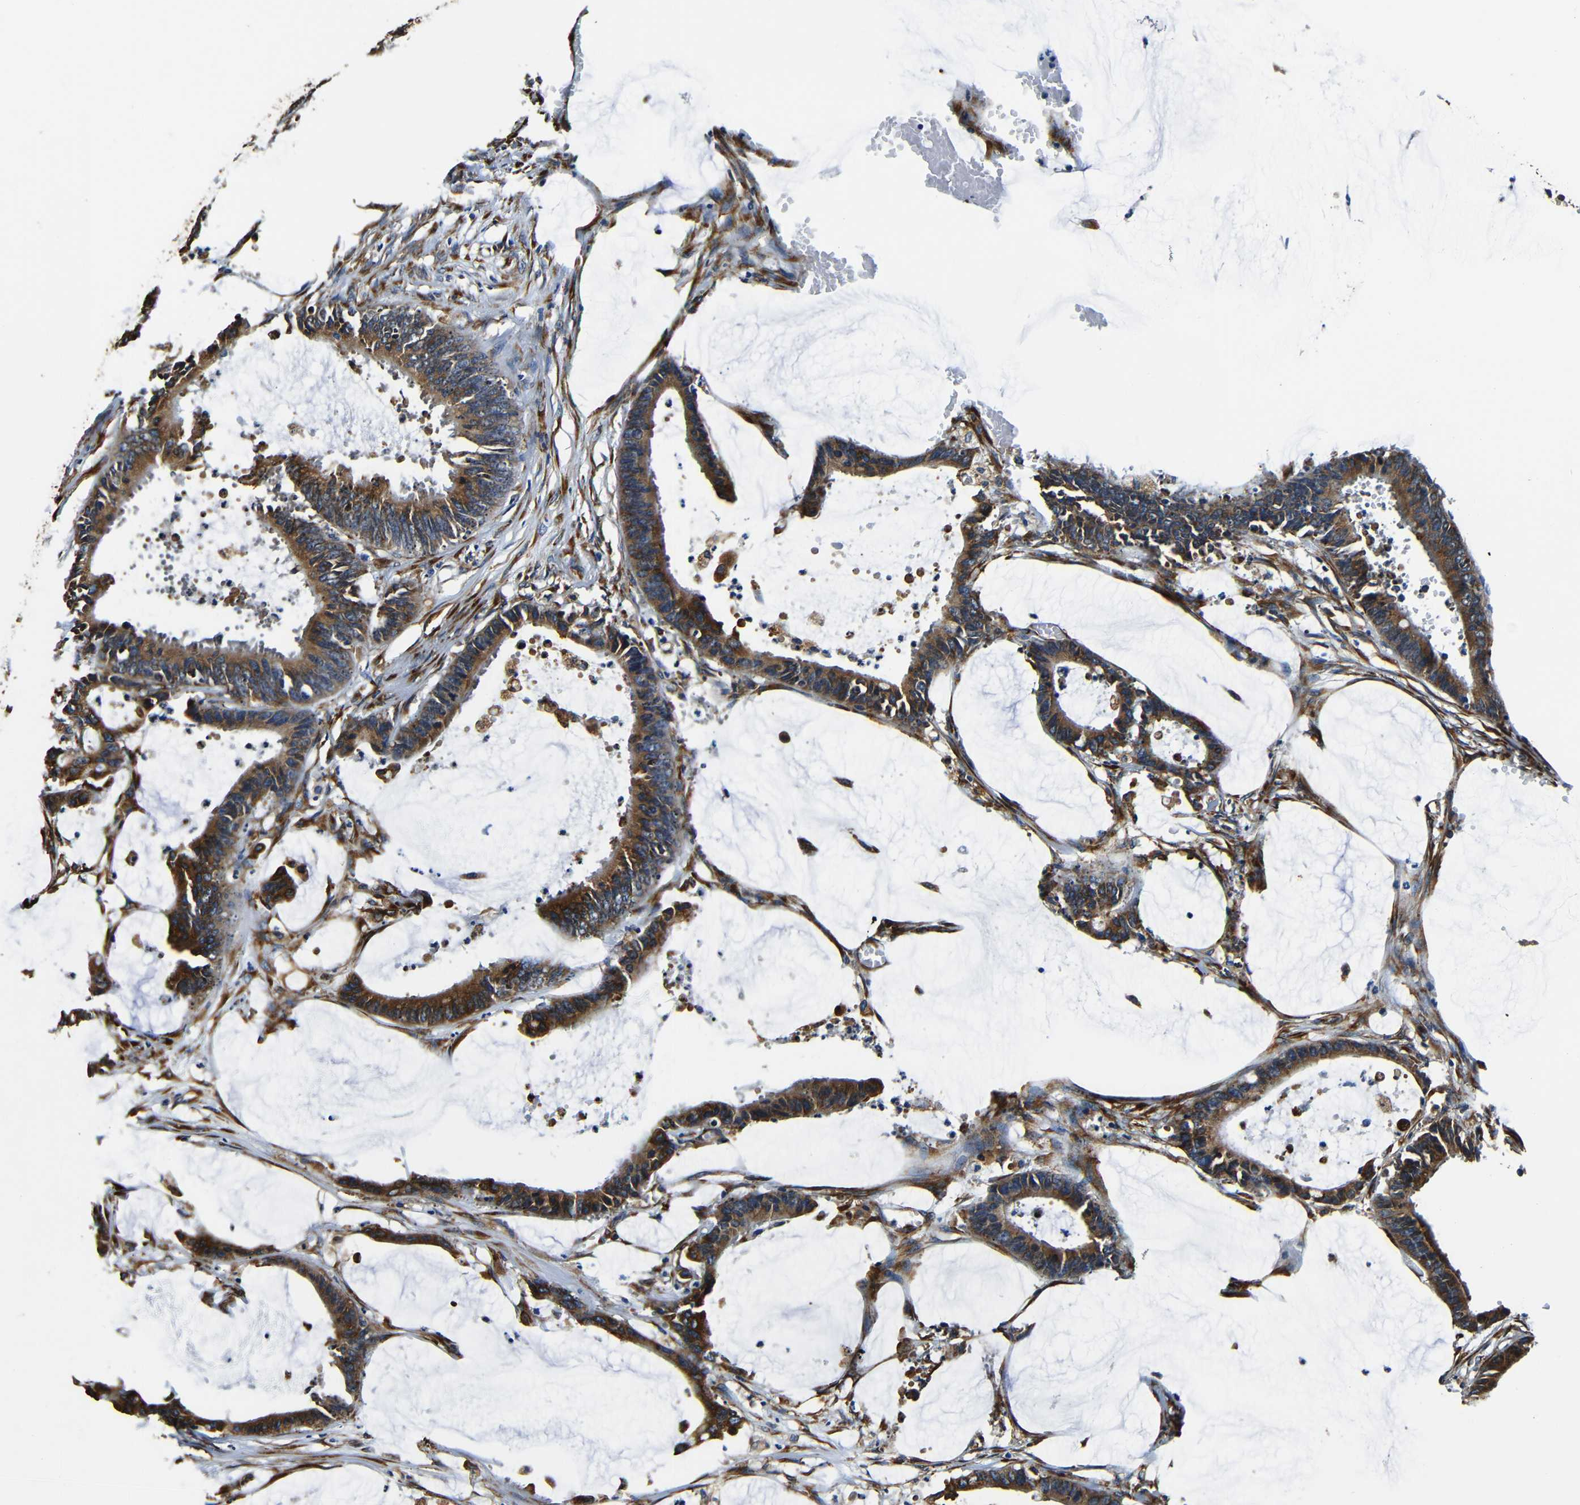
{"staining": {"intensity": "strong", "quantity": ">75%", "location": "cytoplasmic/membranous"}, "tissue": "colorectal cancer", "cell_type": "Tumor cells", "image_type": "cancer", "snomed": [{"axis": "morphology", "description": "Adenocarcinoma, NOS"}, {"axis": "topography", "description": "Rectum"}], "caption": "Colorectal adenocarcinoma was stained to show a protein in brown. There is high levels of strong cytoplasmic/membranous expression in approximately >75% of tumor cells.", "gene": "RRBP1", "patient": {"sex": "female", "age": 66}}